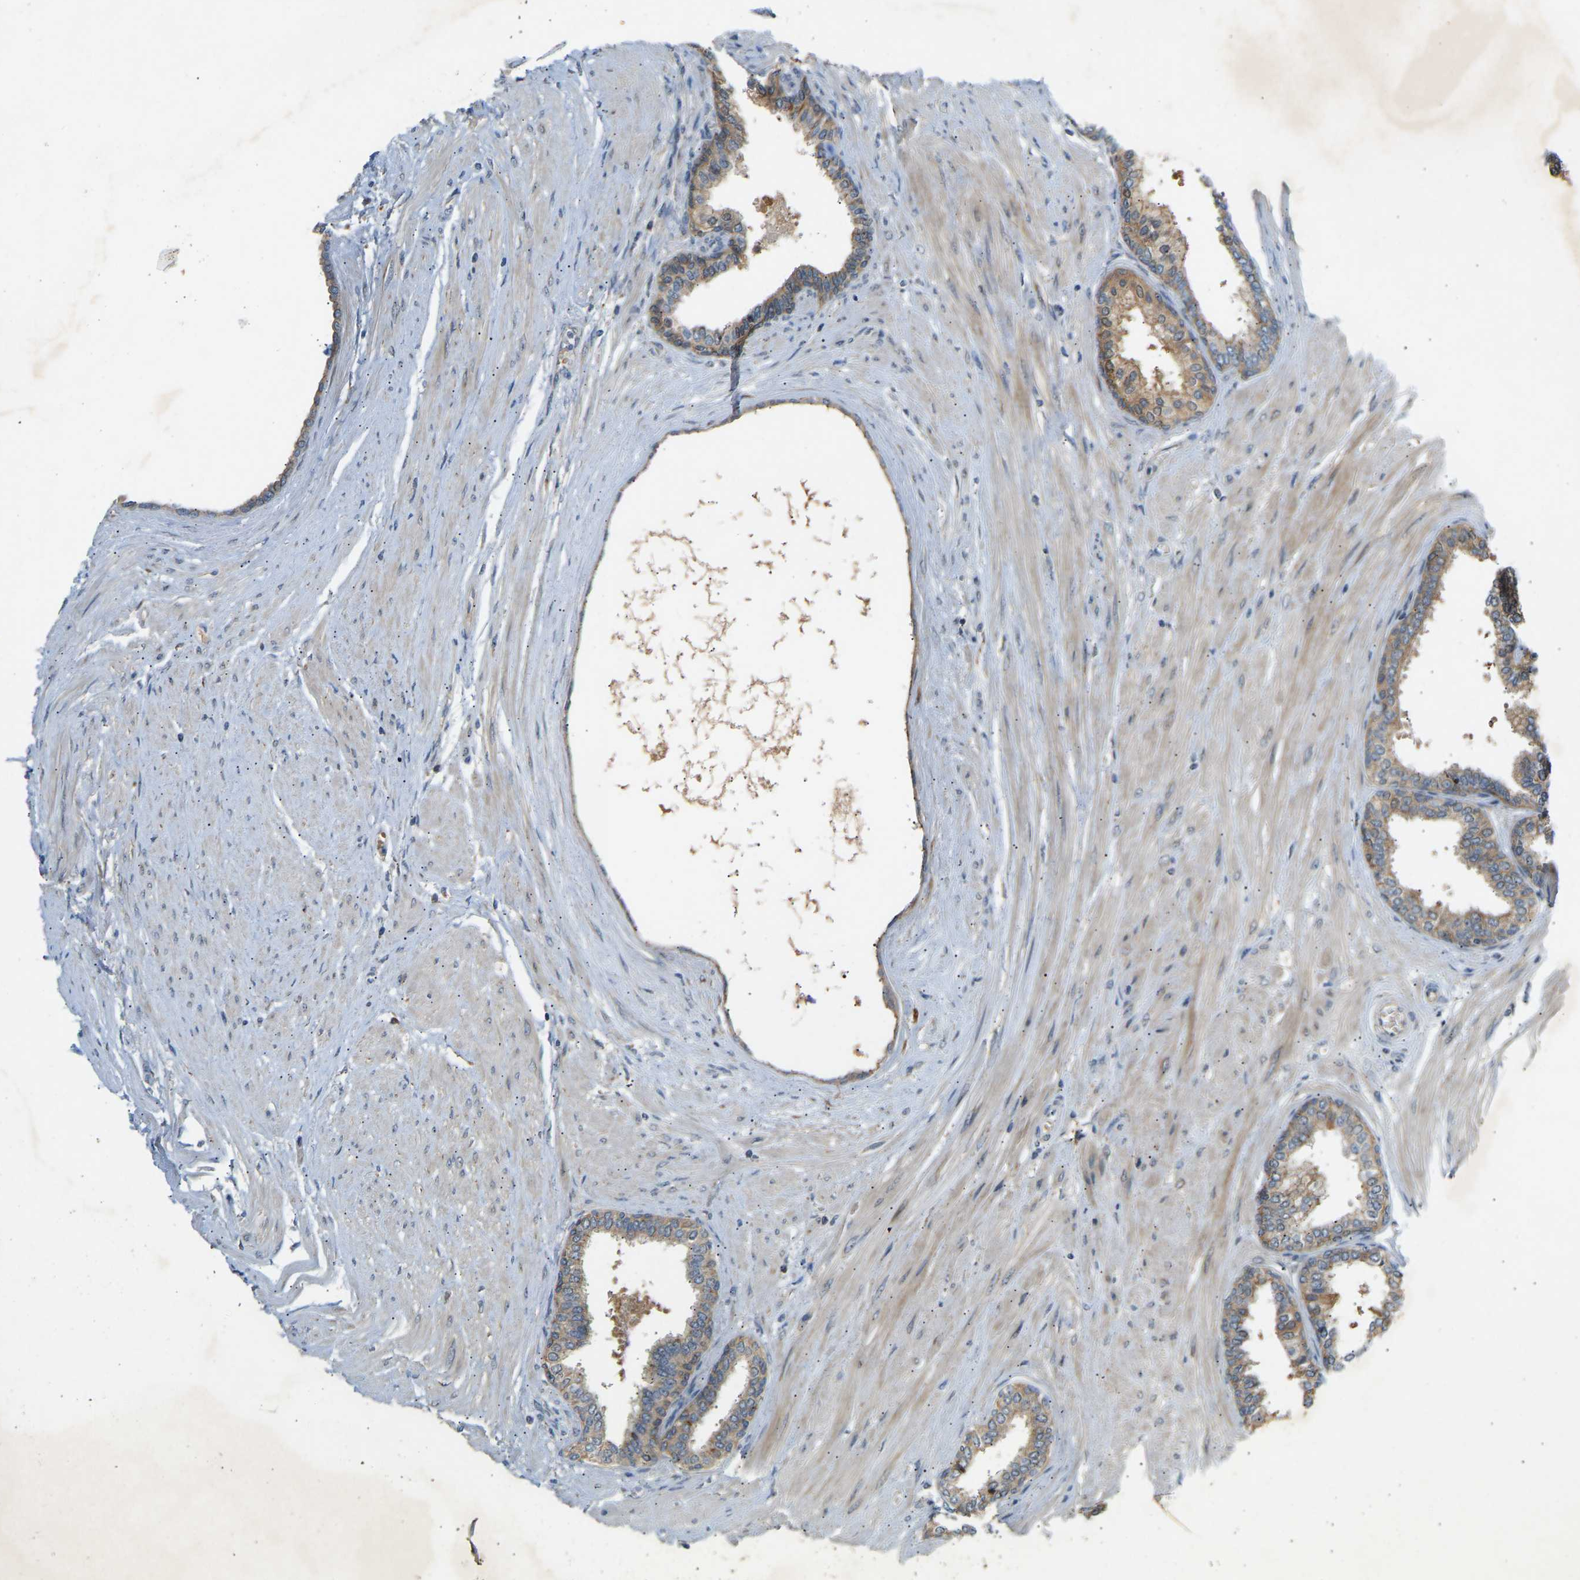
{"staining": {"intensity": "weak", "quantity": ">75%", "location": "cytoplasmic/membranous"}, "tissue": "prostate cancer", "cell_type": "Tumor cells", "image_type": "cancer", "snomed": [{"axis": "morphology", "description": "Adenocarcinoma, Low grade"}, {"axis": "topography", "description": "Prostate"}], "caption": "Protein expression analysis of human prostate adenocarcinoma (low-grade) reveals weak cytoplasmic/membranous expression in approximately >75% of tumor cells.", "gene": "PTCD1", "patient": {"sex": "male", "age": 57}}